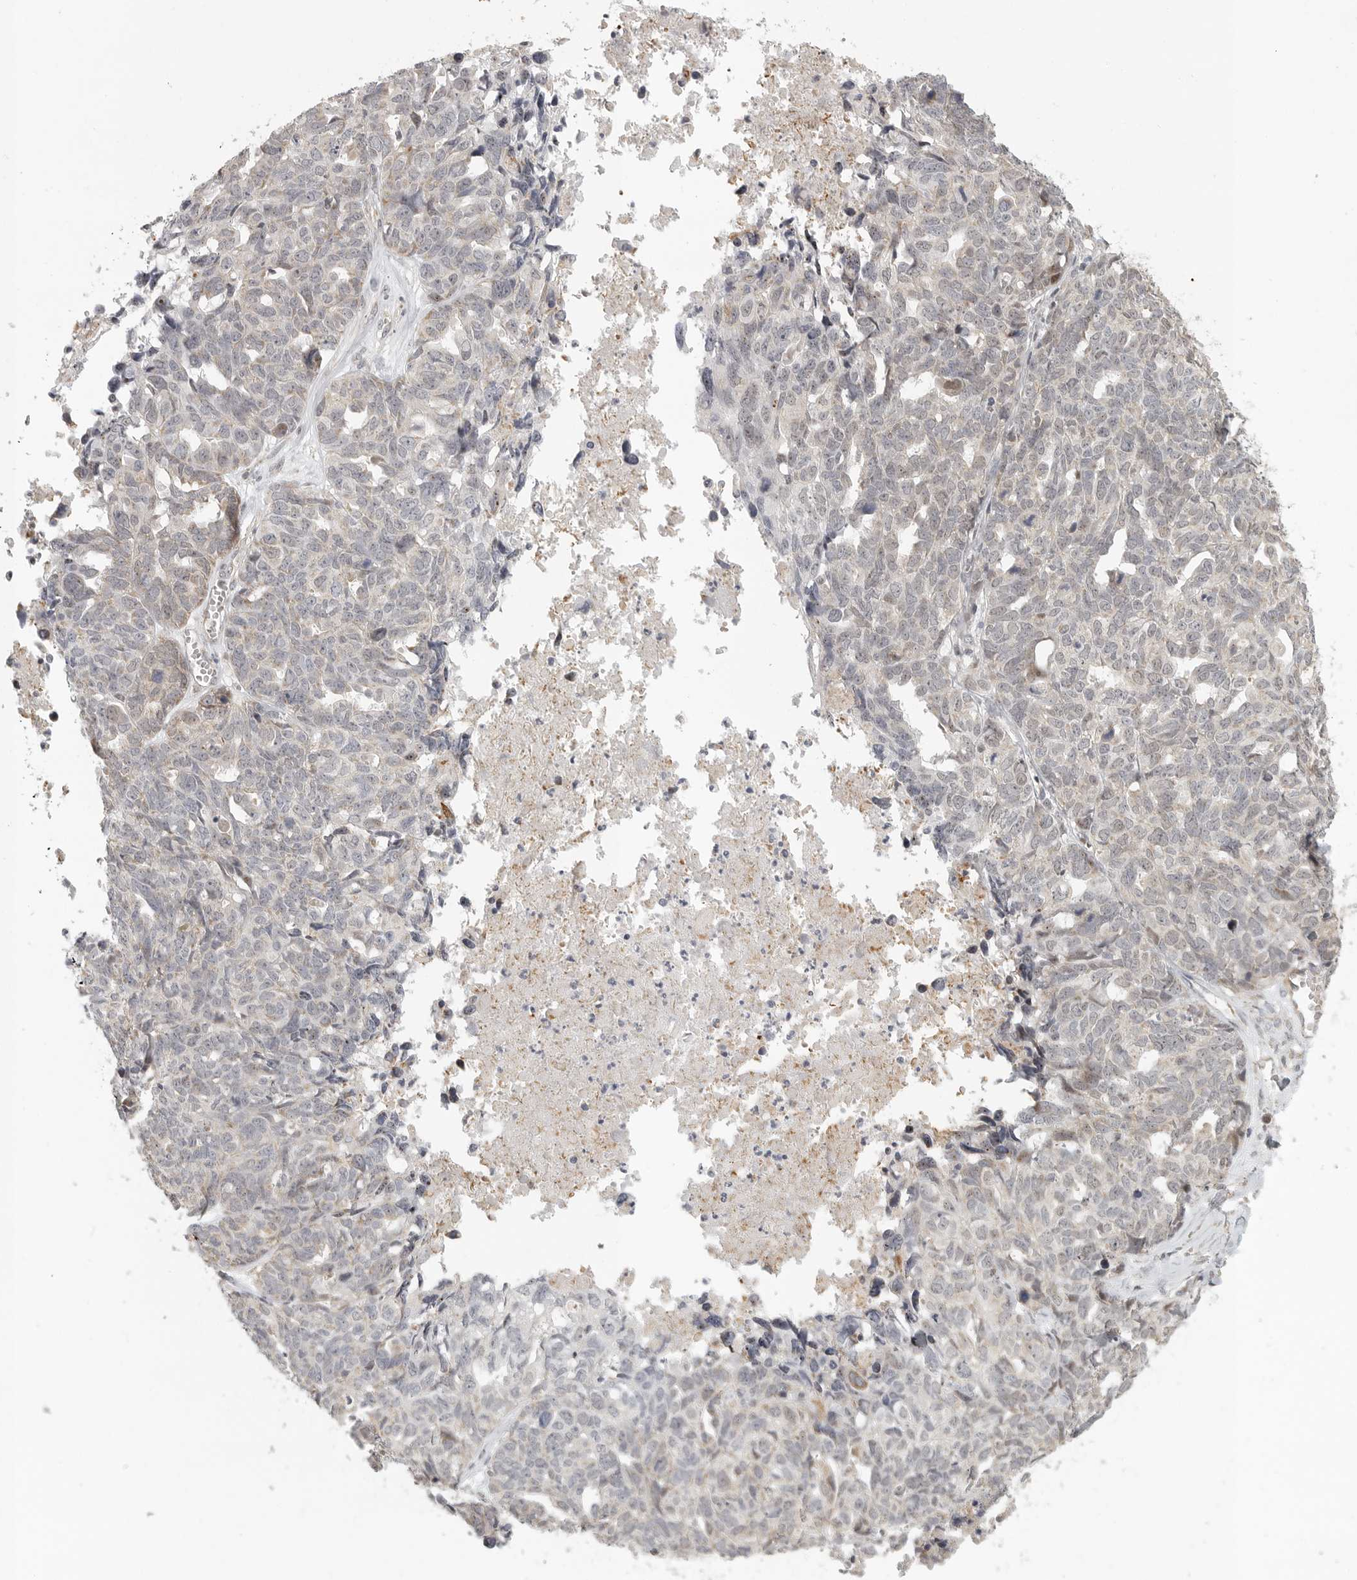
{"staining": {"intensity": "negative", "quantity": "none", "location": "none"}, "tissue": "ovarian cancer", "cell_type": "Tumor cells", "image_type": "cancer", "snomed": [{"axis": "morphology", "description": "Cystadenocarcinoma, serous, NOS"}, {"axis": "topography", "description": "Ovary"}], "caption": "A micrograph of human ovarian serous cystadenocarcinoma is negative for staining in tumor cells.", "gene": "POLE2", "patient": {"sex": "female", "age": 79}}